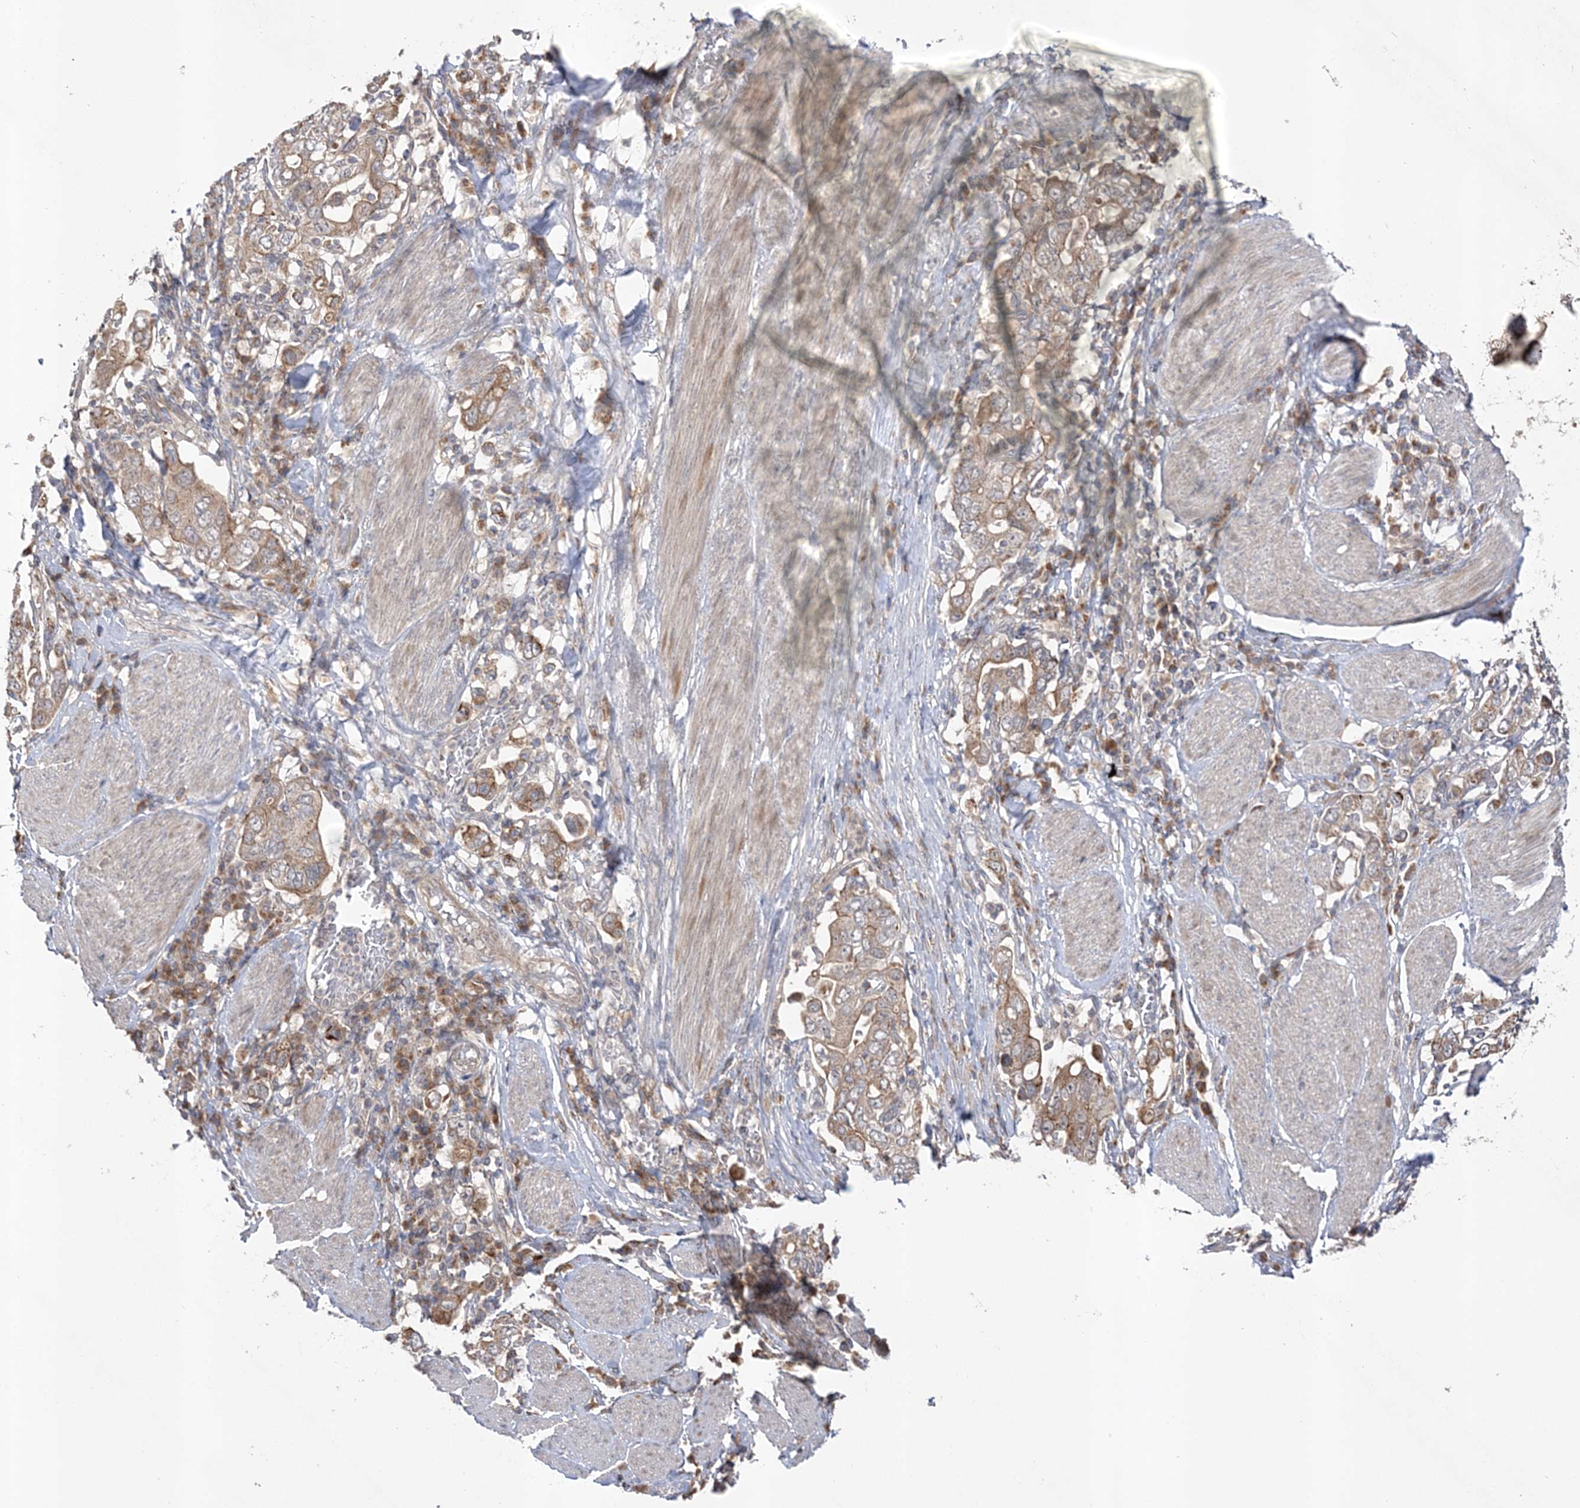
{"staining": {"intensity": "moderate", "quantity": ">75%", "location": "cytoplasmic/membranous"}, "tissue": "stomach cancer", "cell_type": "Tumor cells", "image_type": "cancer", "snomed": [{"axis": "morphology", "description": "Adenocarcinoma, NOS"}, {"axis": "topography", "description": "Stomach, upper"}], "caption": "Tumor cells demonstrate moderate cytoplasmic/membranous expression in approximately >75% of cells in stomach adenocarcinoma.", "gene": "MMADHC", "patient": {"sex": "male", "age": 62}}